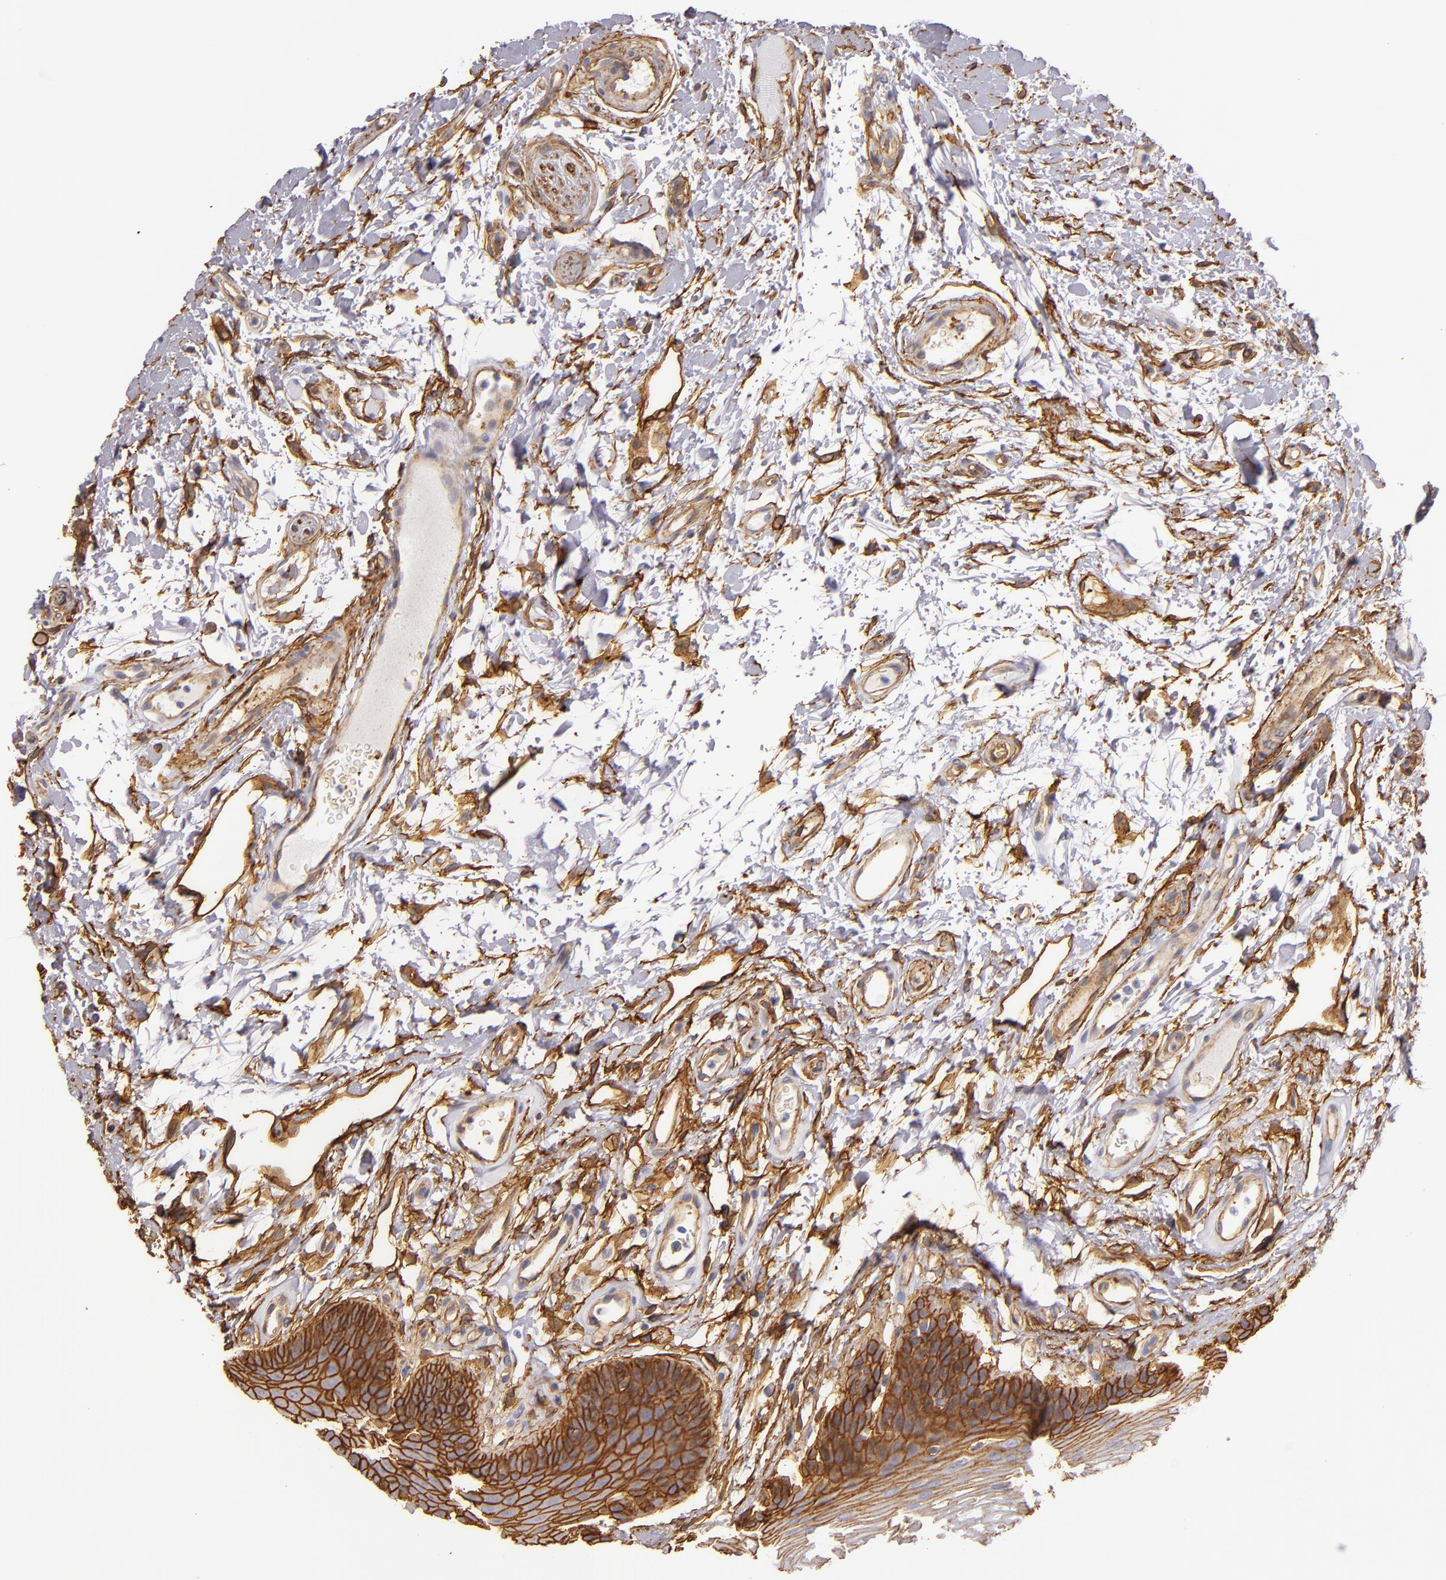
{"staining": {"intensity": "strong", "quantity": ">75%", "location": "cytoplasmic/membranous"}, "tissue": "oral mucosa", "cell_type": "Squamous epithelial cells", "image_type": "normal", "snomed": [{"axis": "morphology", "description": "Normal tissue, NOS"}, {"axis": "topography", "description": "Oral tissue"}], "caption": "Immunohistochemical staining of unremarkable human oral mucosa exhibits strong cytoplasmic/membranous protein staining in approximately >75% of squamous epithelial cells. (IHC, brightfield microscopy, high magnification).", "gene": "CD9", "patient": {"sex": "male", "age": 62}}